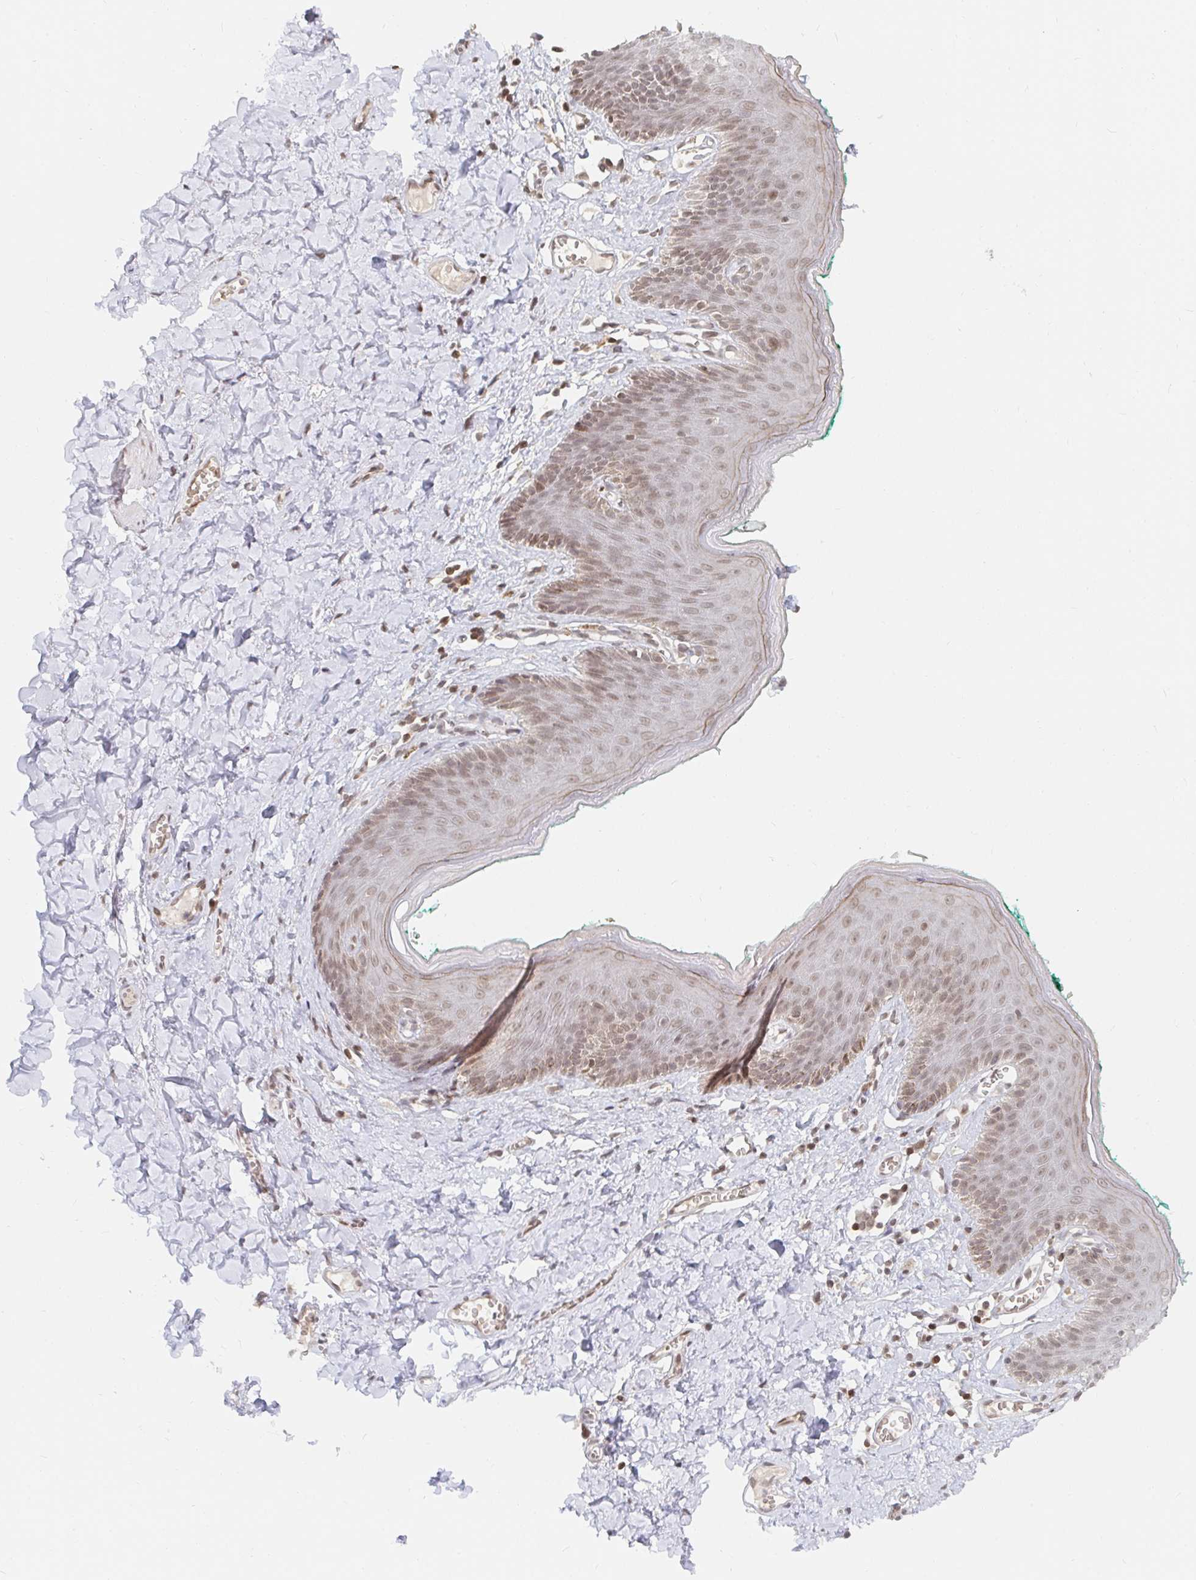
{"staining": {"intensity": "weak", "quantity": ">75%", "location": "cytoplasmic/membranous,nuclear"}, "tissue": "skin", "cell_type": "Epidermal cells", "image_type": "normal", "snomed": [{"axis": "morphology", "description": "Normal tissue, NOS"}, {"axis": "topography", "description": "Vulva"}, {"axis": "topography", "description": "Peripheral nerve tissue"}], "caption": "Immunohistochemical staining of benign skin demonstrates >75% levels of weak cytoplasmic/membranous,nuclear protein positivity in approximately >75% of epidermal cells.", "gene": "CHD2", "patient": {"sex": "female", "age": 66}}